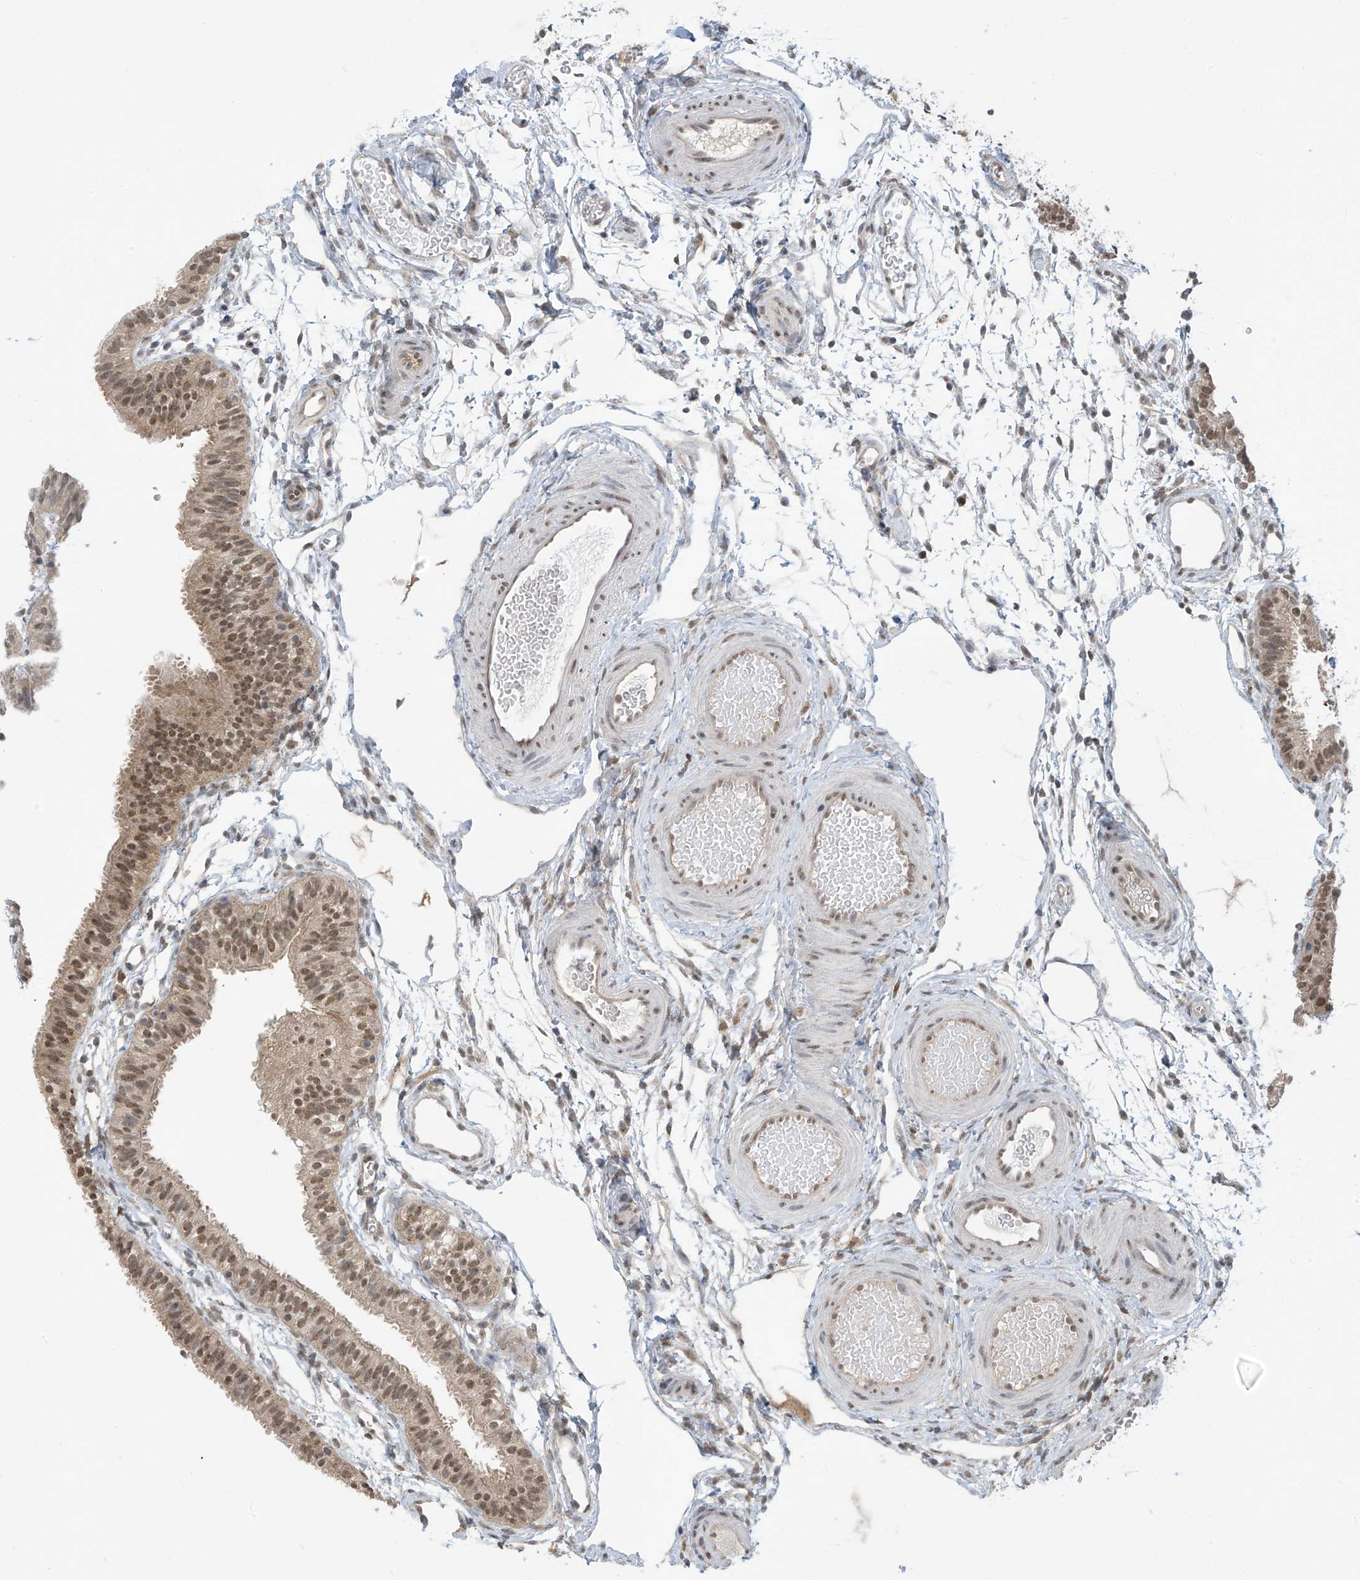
{"staining": {"intensity": "weak", "quantity": ">75%", "location": "nuclear"}, "tissue": "fallopian tube", "cell_type": "Glandular cells", "image_type": "normal", "snomed": [{"axis": "morphology", "description": "Normal tissue, NOS"}, {"axis": "topography", "description": "Fallopian tube"}], "caption": "Fallopian tube stained with DAB immunohistochemistry (IHC) shows low levels of weak nuclear expression in about >75% of glandular cells.", "gene": "LCOR", "patient": {"sex": "female", "age": 35}}